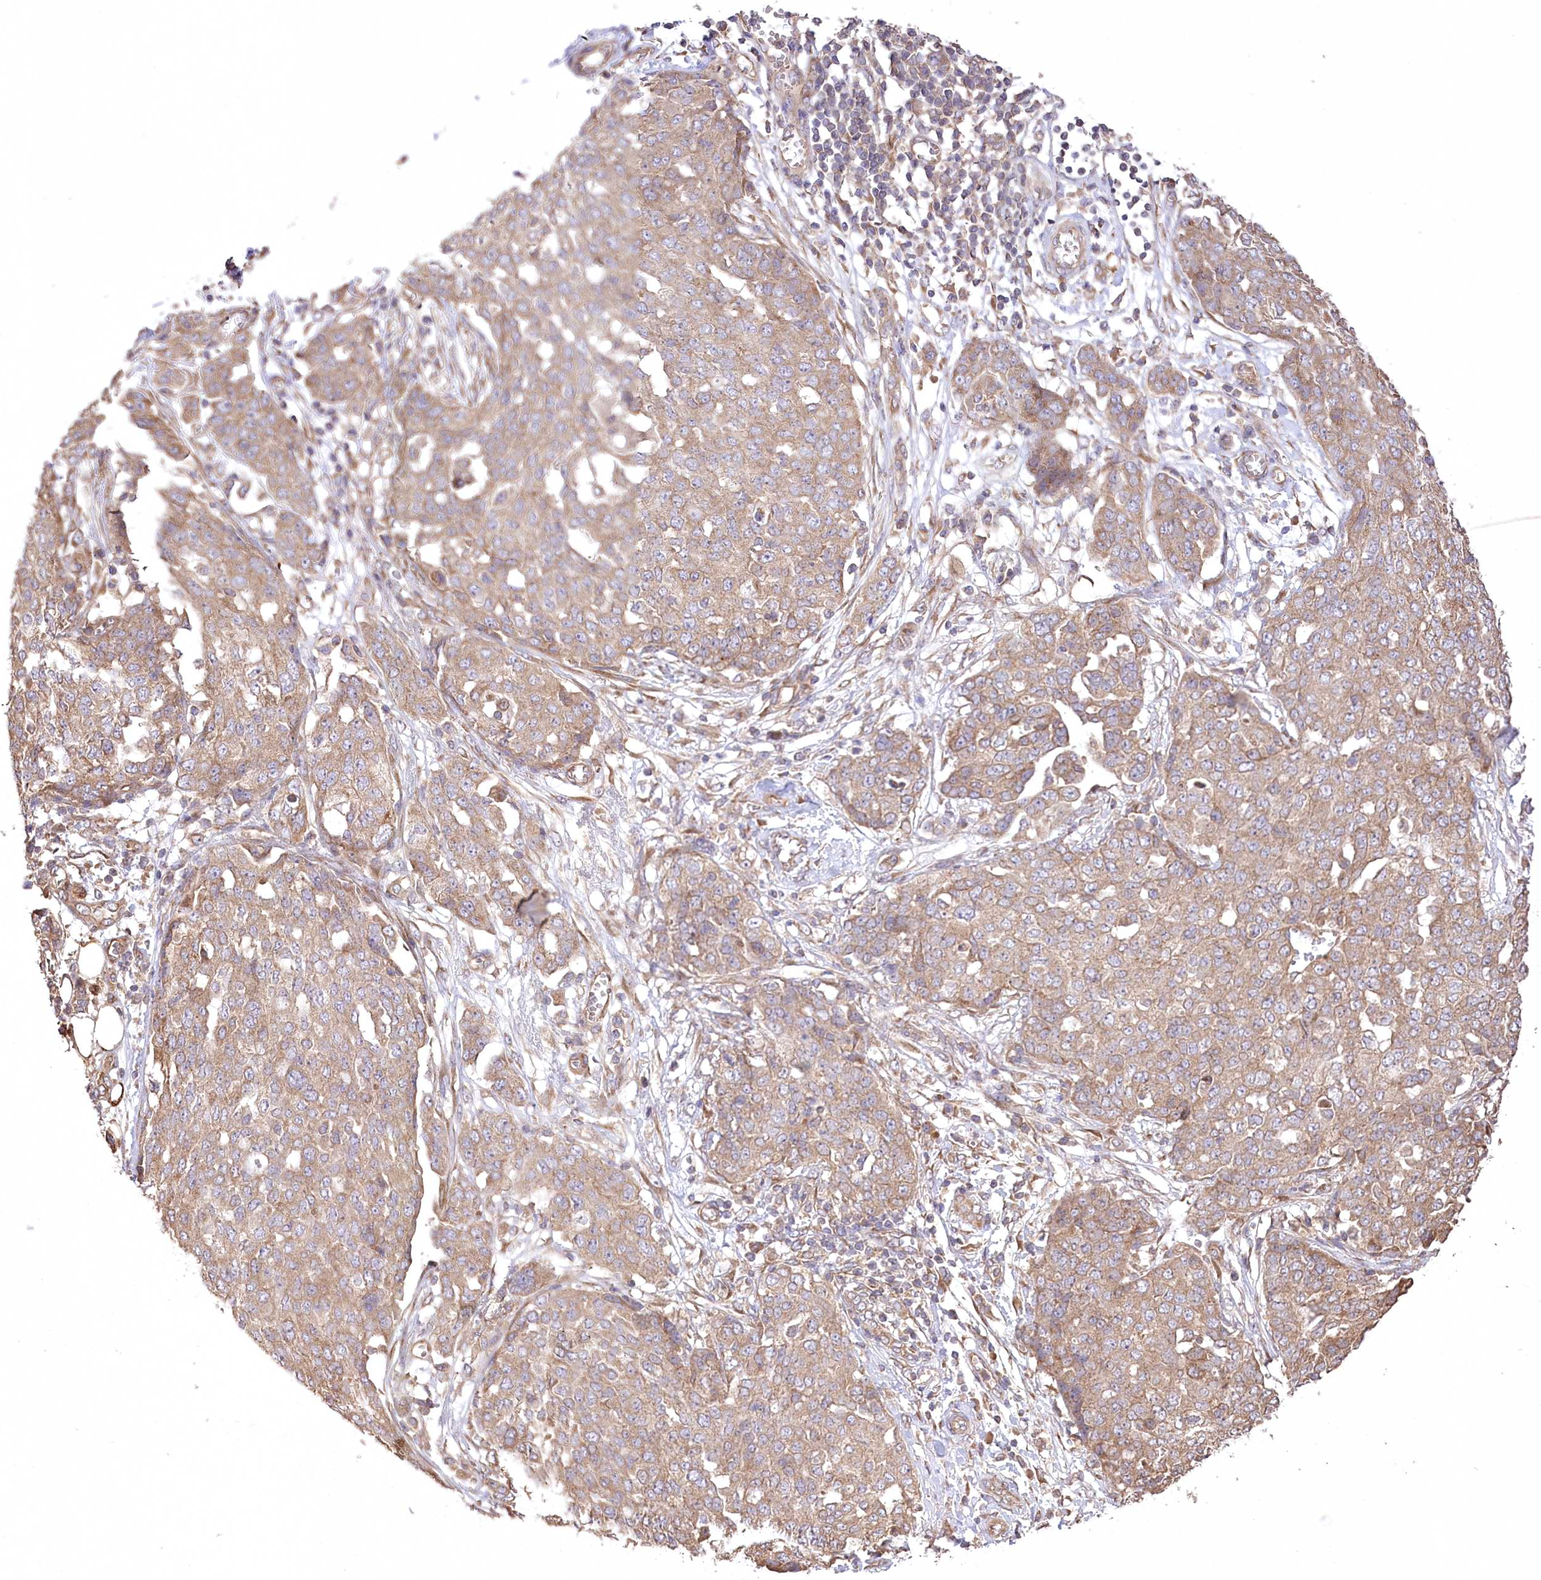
{"staining": {"intensity": "weak", "quantity": ">75%", "location": "cytoplasmic/membranous"}, "tissue": "ovarian cancer", "cell_type": "Tumor cells", "image_type": "cancer", "snomed": [{"axis": "morphology", "description": "Cystadenocarcinoma, serous, NOS"}, {"axis": "topography", "description": "Soft tissue"}, {"axis": "topography", "description": "Ovary"}], "caption": "Weak cytoplasmic/membranous staining for a protein is identified in about >75% of tumor cells of serous cystadenocarcinoma (ovarian) using IHC.", "gene": "PRSS53", "patient": {"sex": "female", "age": 57}}